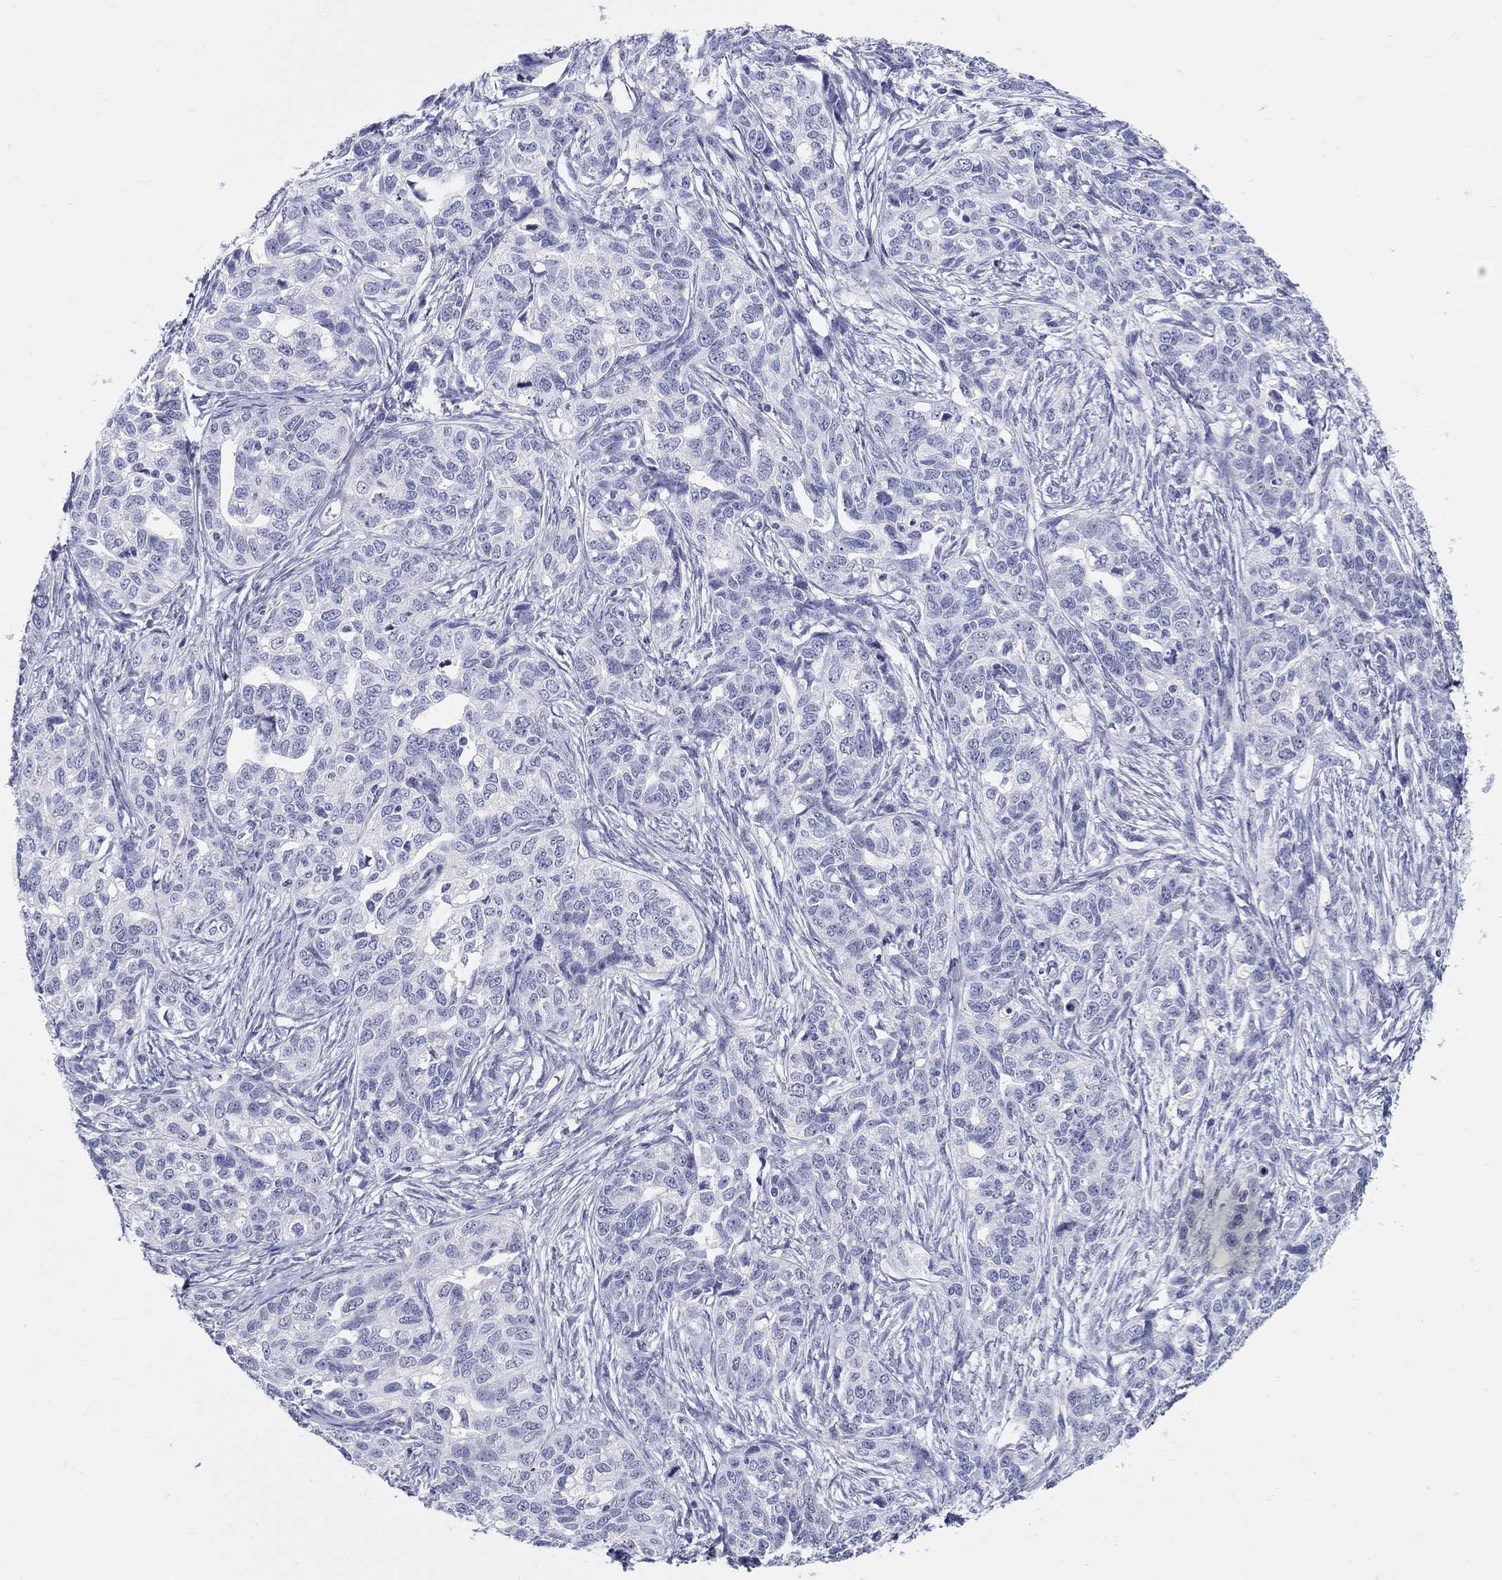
{"staining": {"intensity": "negative", "quantity": "none", "location": "none"}, "tissue": "ovarian cancer", "cell_type": "Tumor cells", "image_type": "cancer", "snomed": [{"axis": "morphology", "description": "Cystadenocarcinoma, serous, NOS"}, {"axis": "topography", "description": "Ovary"}], "caption": "Immunohistochemical staining of human serous cystadenocarcinoma (ovarian) reveals no significant positivity in tumor cells.", "gene": "LAMP5", "patient": {"sex": "female", "age": 71}}